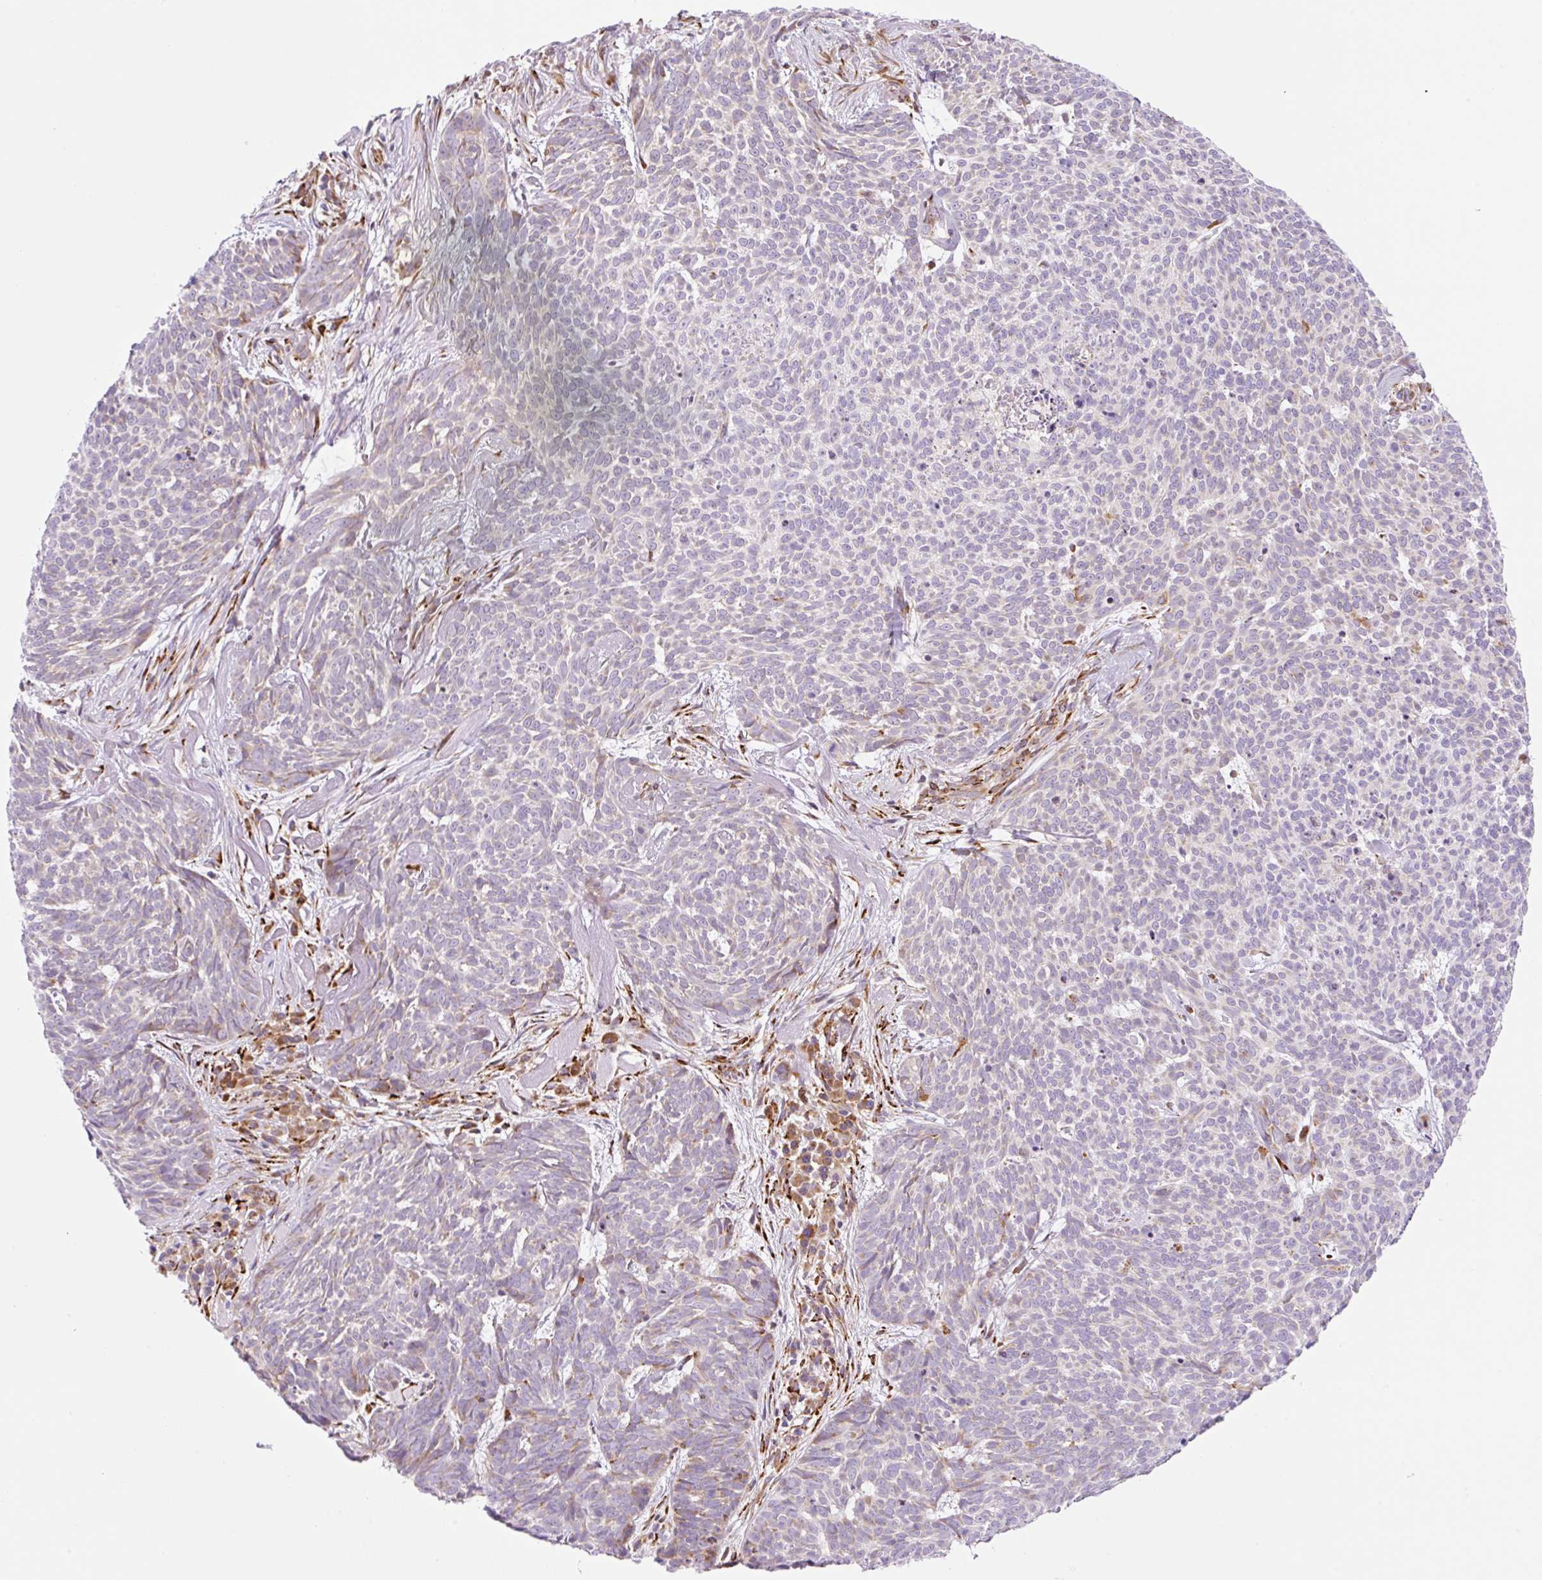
{"staining": {"intensity": "negative", "quantity": "none", "location": "none"}, "tissue": "skin cancer", "cell_type": "Tumor cells", "image_type": "cancer", "snomed": [{"axis": "morphology", "description": "Basal cell carcinoma"}, {"axis": "topography", "description": "Skin"}], "caption": "A micrograph of skin basal cell carcinoma stained for a protein displays no brown staining in tumor cells.", "gene": "RAB30", "patient": {"sex": "female", "age": 93}}